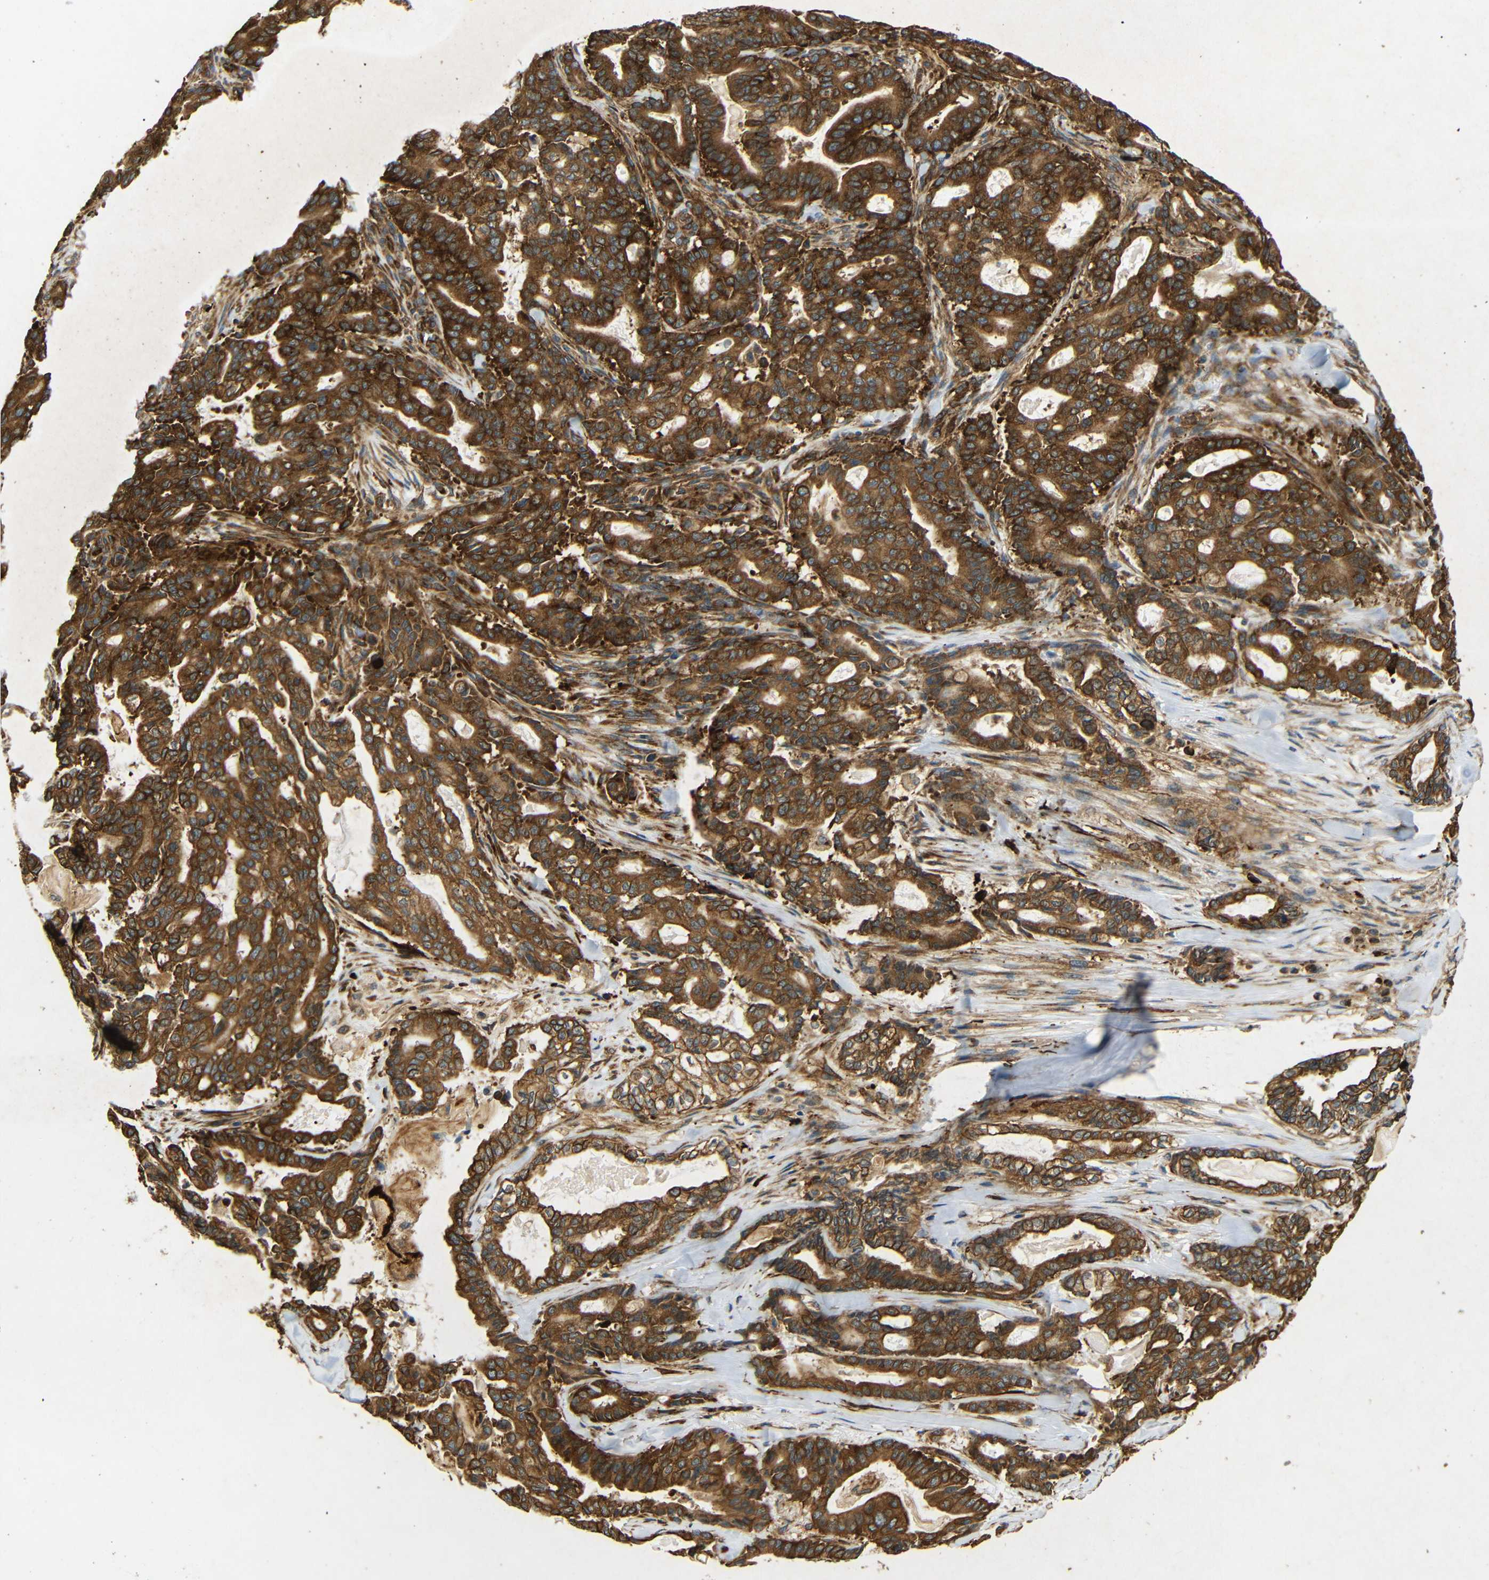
{"staining": {"intensity": "strong", "quantity": ">75%", "location": "cytoplasmic/membranous"}, "tissue": "pancreatic cancer", "cell_type": "Tumor cells", "image_type": "cancer", "snomed": [{"axis": "morphology", "description": "Adenocarcinoma, NOS"}, {"axis": "topography", "description": "Pancreas"}], "caption": "IHC histopathology image of neoplastic tissue: adenocarcinoma (pancreatic) stained using immunohistochemistry displays high levels of strong protein expression localized specifically in the cytoplasmic/membranous of tumor cells, appearing as a cytoplasmic/membranous brown color.", "gene": "BTF3", "patient": {"sex": "male", "age": 63}}